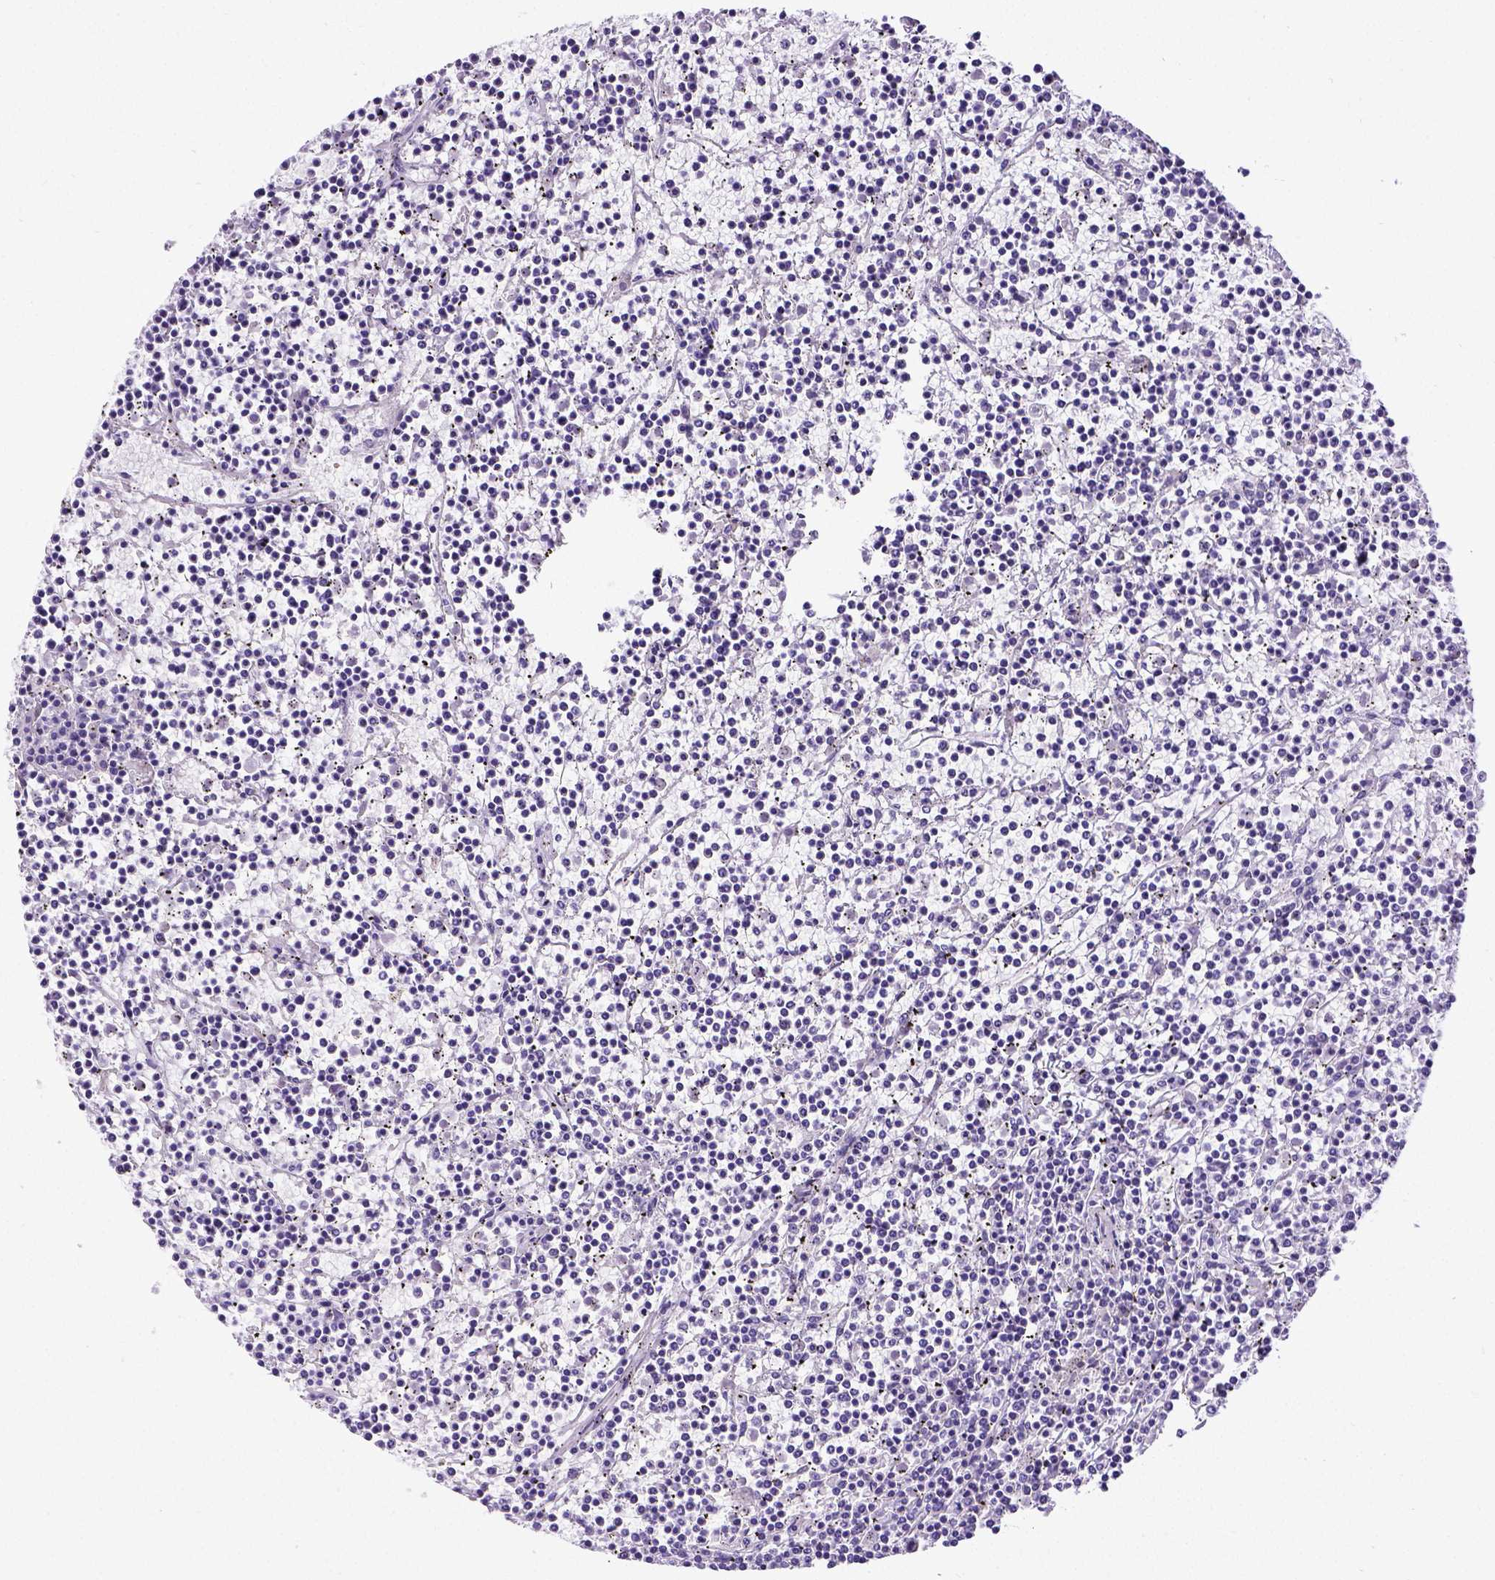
{"staining": {"intensity": "negative", "quantity": "none", "location": "none"}, "tissue": "lymphoma", "cell_type": "Tumor cells", "image_type": "cancer", "snomed": [{"axis": "morphology", "description": "Malignant lymphoma, non-Hodgkin's type, Low grade"}, {"axis": "topography", "description": "Spleen"}], "caption": "Immunohistochemical staining of human lymphoma demonstrates no significant staining in tumor cells.", "gene": "SATB2", "patient": {"sex": "female", "age": 19}}